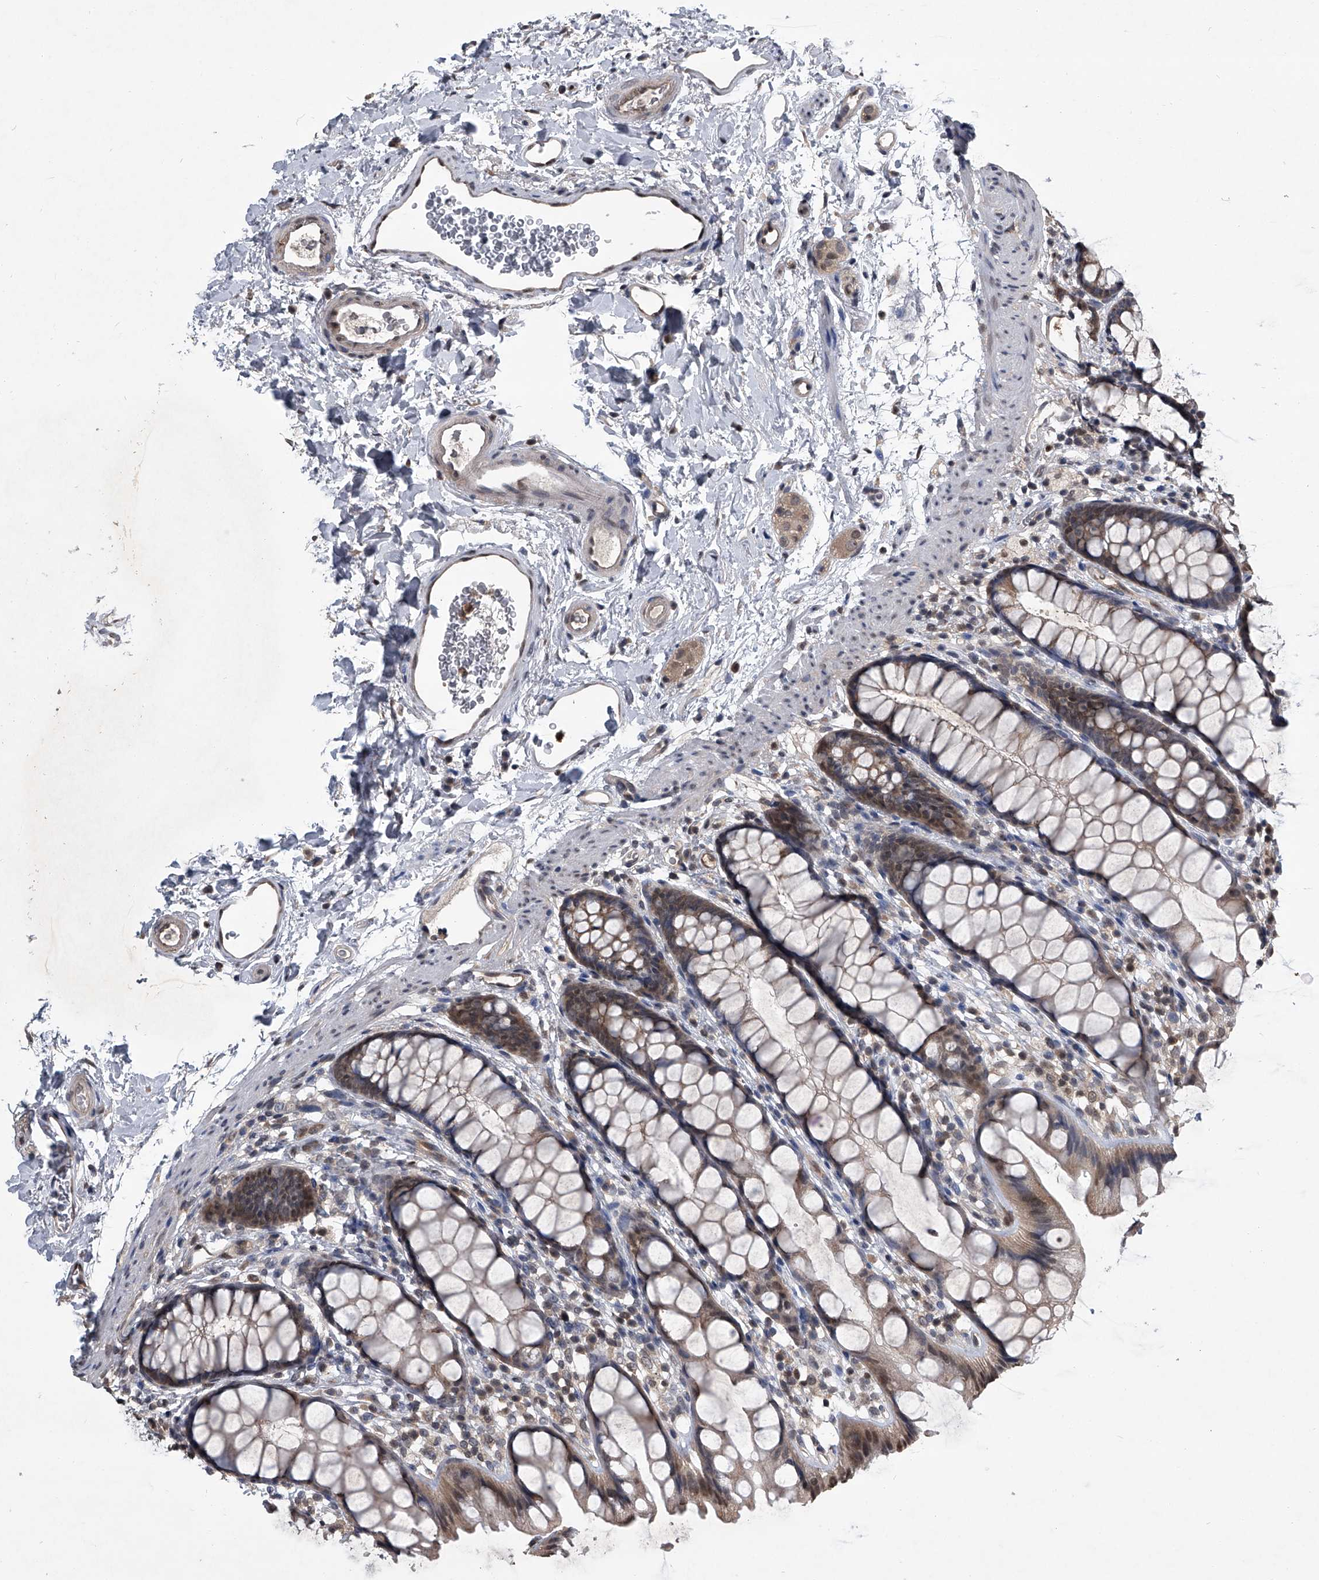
{"staining": {"intensity": "moderate", "quantity": "25%-75%", "location": "cytoplasmic/membranous,nuclear"}, "tissue": "rectum", "cell_type": "Glandular cells", "image_type": "normal", "snomed": [{"axis": "morphology", "description": "Normal tissue, NOS"}, {"axis": "topography", "description": "Rectum"}], "caption": "Benign rectum exhibits moderate cytoplasmic/membranous,nuclear staining in approximately 25%-75% of glandular cells, visualized by immunohistochemistry. The staining was performed using DAB (3,3'-diaminobenzidine), with brown indicating positive protein expression. Nuclei are stained blue with hematoxylin.", "gene": "TSNAX", "patient": {"sex": "female", "age": 65}}